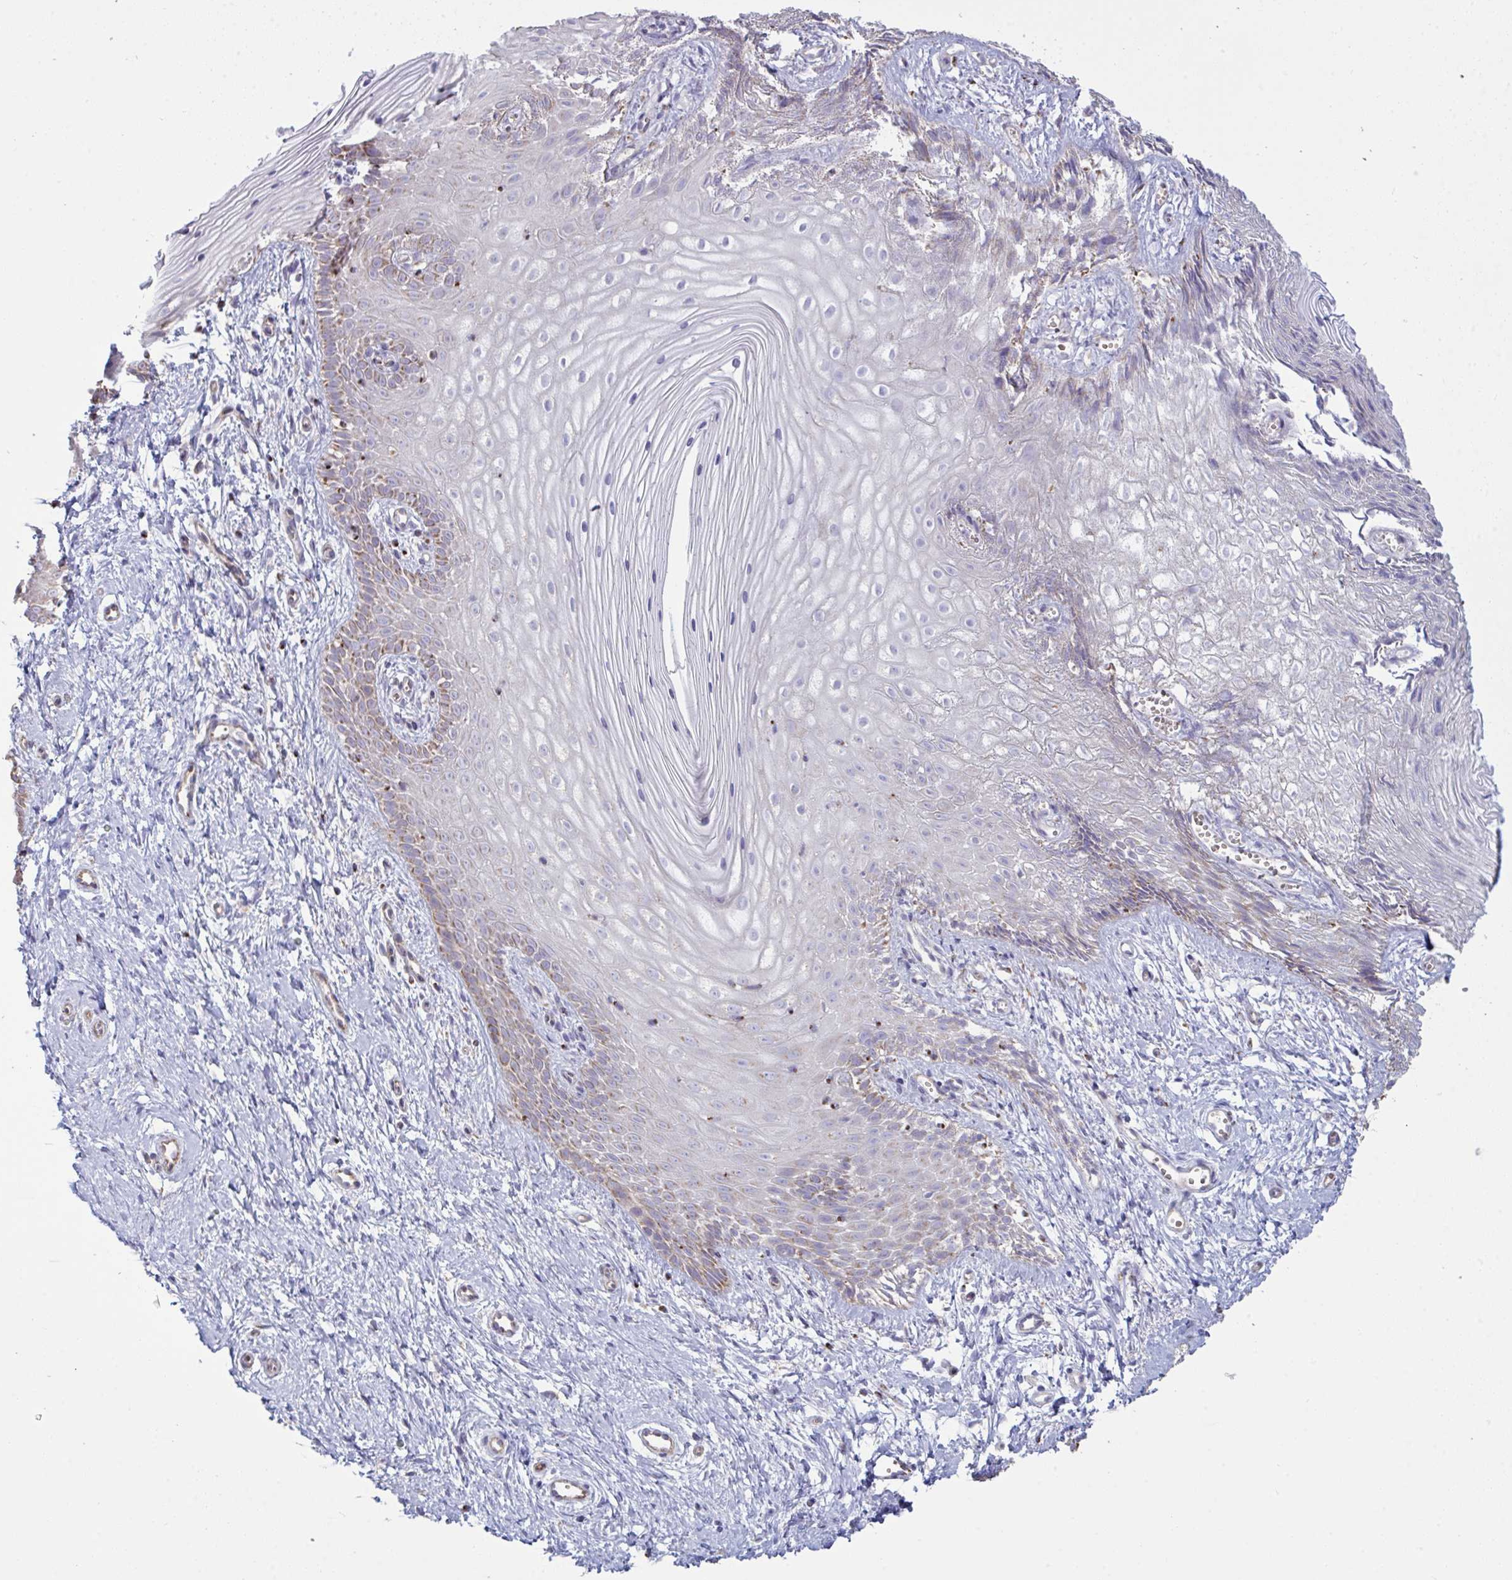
{"staining": {"intensity": "moderate", "quantity": "25%-75%", "location": "cytoplasmic/membranous"}, "tissue": "vagina", "cell_type": "Squamous epithelial cells", "image_type": "normal", "snomed": [{"axis": "morphology", "description": "Normal tissue, NOS"}, {"axis": "topography", "description": "Vagina"}], "caption": "Vagina stained with IHC reveals moderate cytoplasmic/membranous positivity in approximately 25%-75% of squamous epithelial cells.", "gene": "MICOS10", "patient": {"sex": "female", "age": 38}}